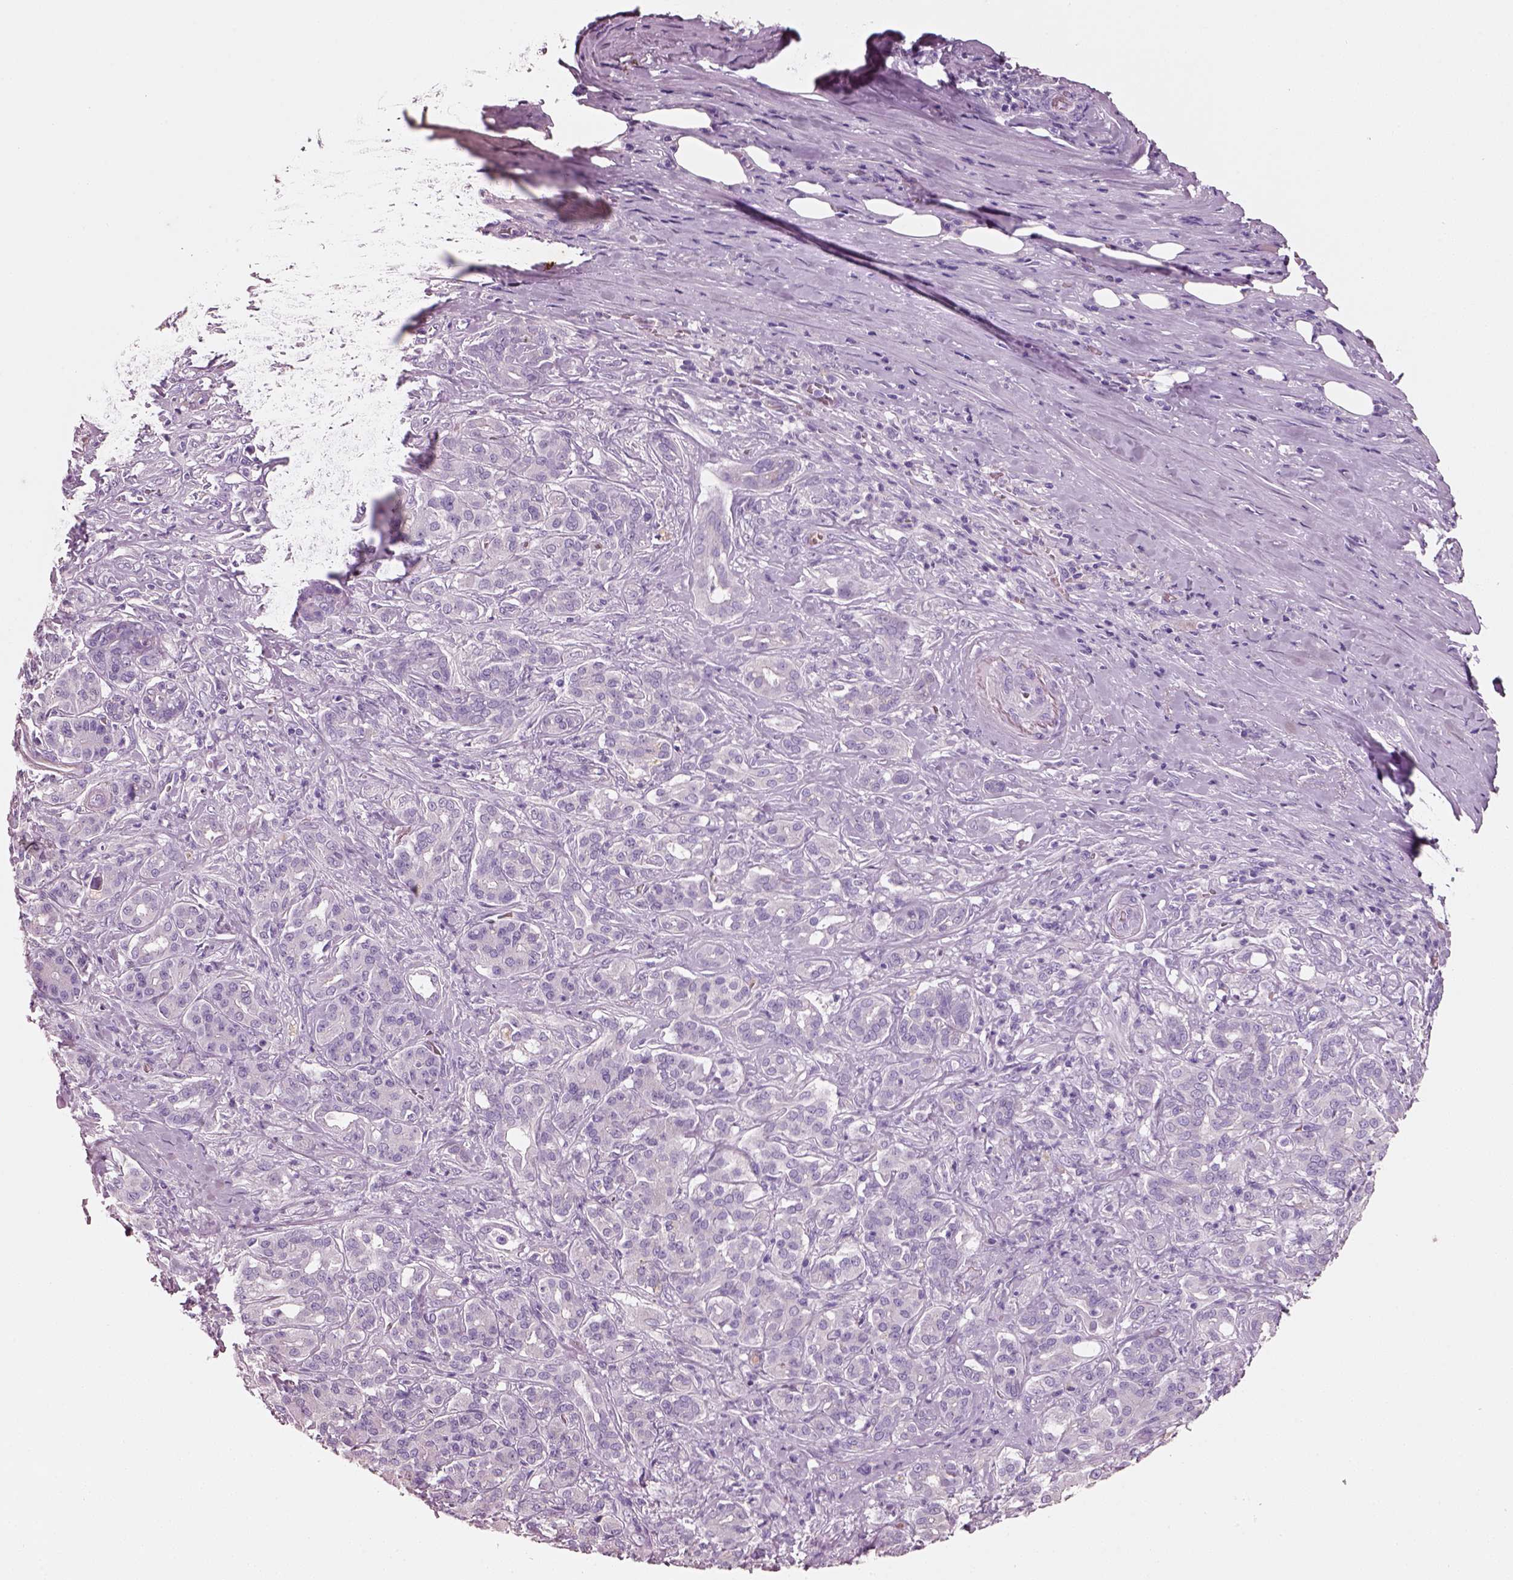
{"staining": {"intensity": "negative", "quantity": "none", "location": "none"}, "tissue": "pancreatic cancer", "cell_type": "Tumor cells", "image_type": "cancer", "snomed": [{"axis": "morphology", "description": "Normal tissue, NOS"}, {"axis": "morphology", "description": "Inflammation, NOS"}, {"axis": "morphology", "description": "Adenocarcinoma, NOS"}, {"axis": "topography", "description": "Pancreas"}], "caption": "DAB immunohistochemical staining of human adenocarcinoma (pancreatic) exhibits no significant staining in tumor cells. (Stains: DAB immunohistochemistry (IHC) with hematoxylin counter stain, Microscopy: brightfield microscopy at high magnification).", "gene": "PNOC", "patient": {"sex": "male", "age": 57}}